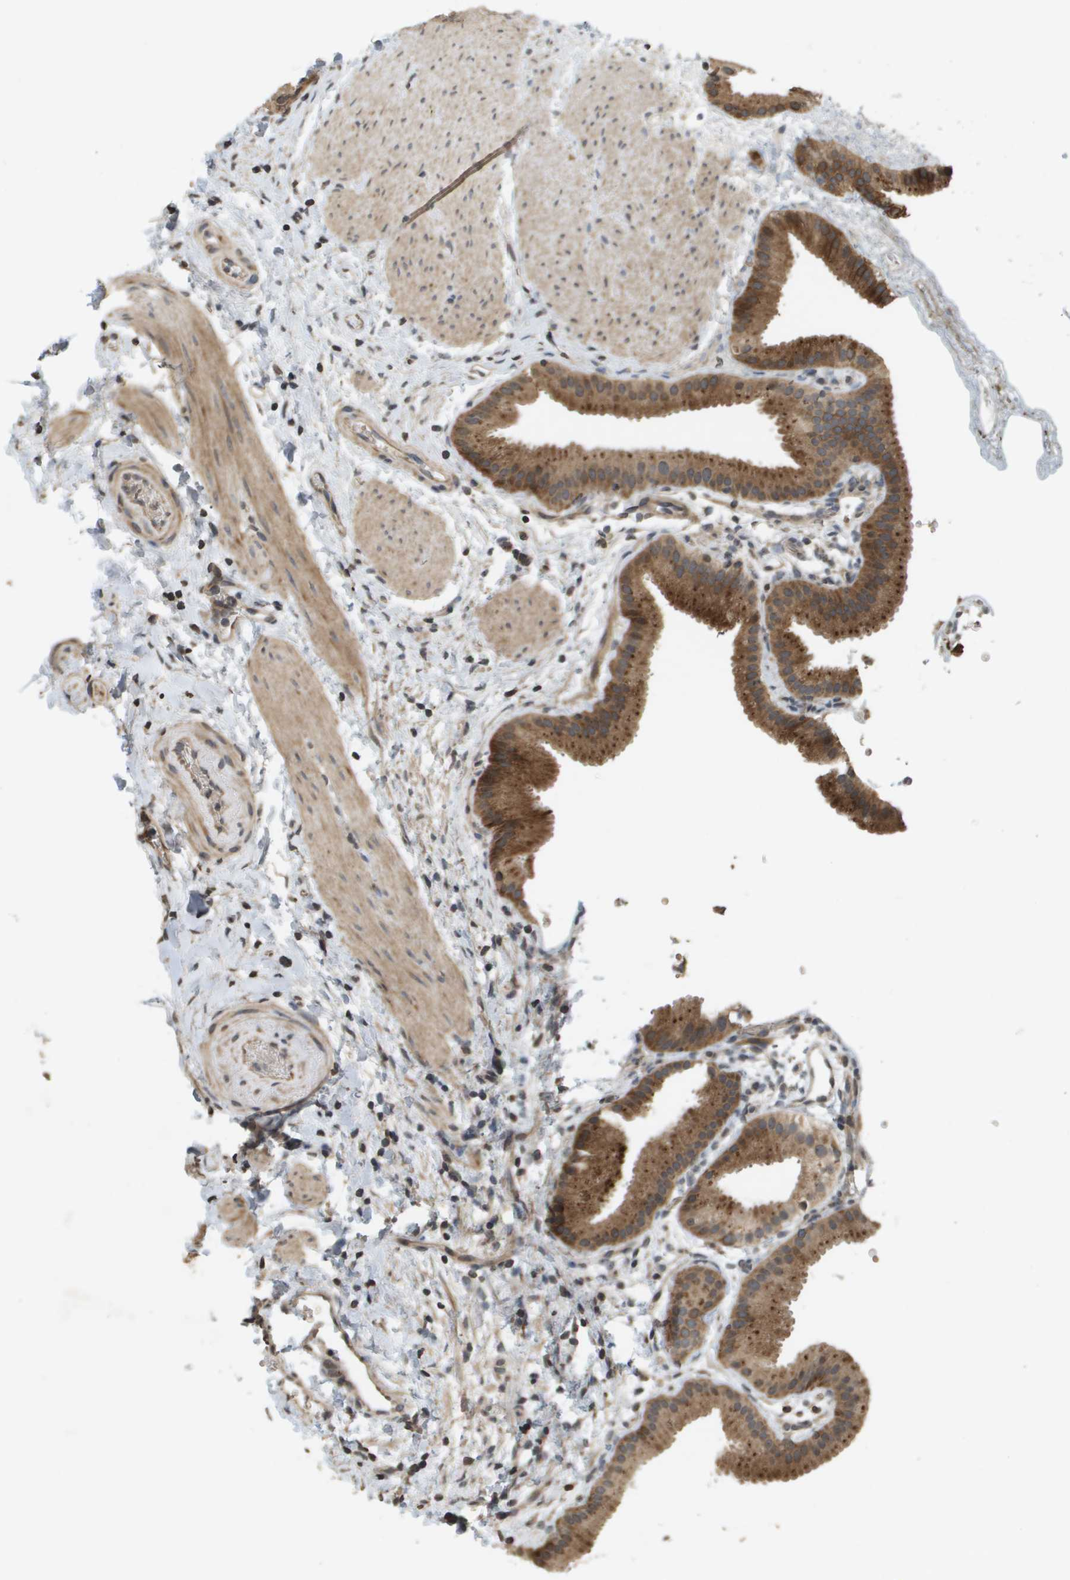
{"staining": {"intensity": "strong", "quantity": ">75%", "location": "cytoplasmic/membranous"}, "tissue": "gallbladder", "cell_type": "Glandular cells", "image_type": "normal", "snomed": [{"axis": "morphology", "description": "Normal tissue, NOS"}, {"axis": "topography", "description": "Gallbladder"}], "caption": "An image showing strong cytoplasmic/membranous staining in about >75% of glandular cells in normal gallbladder, as visualized by brown immunohistochemical staining.", "gene": "RAB21", "patient": {"sex": "female", "age": 64}}